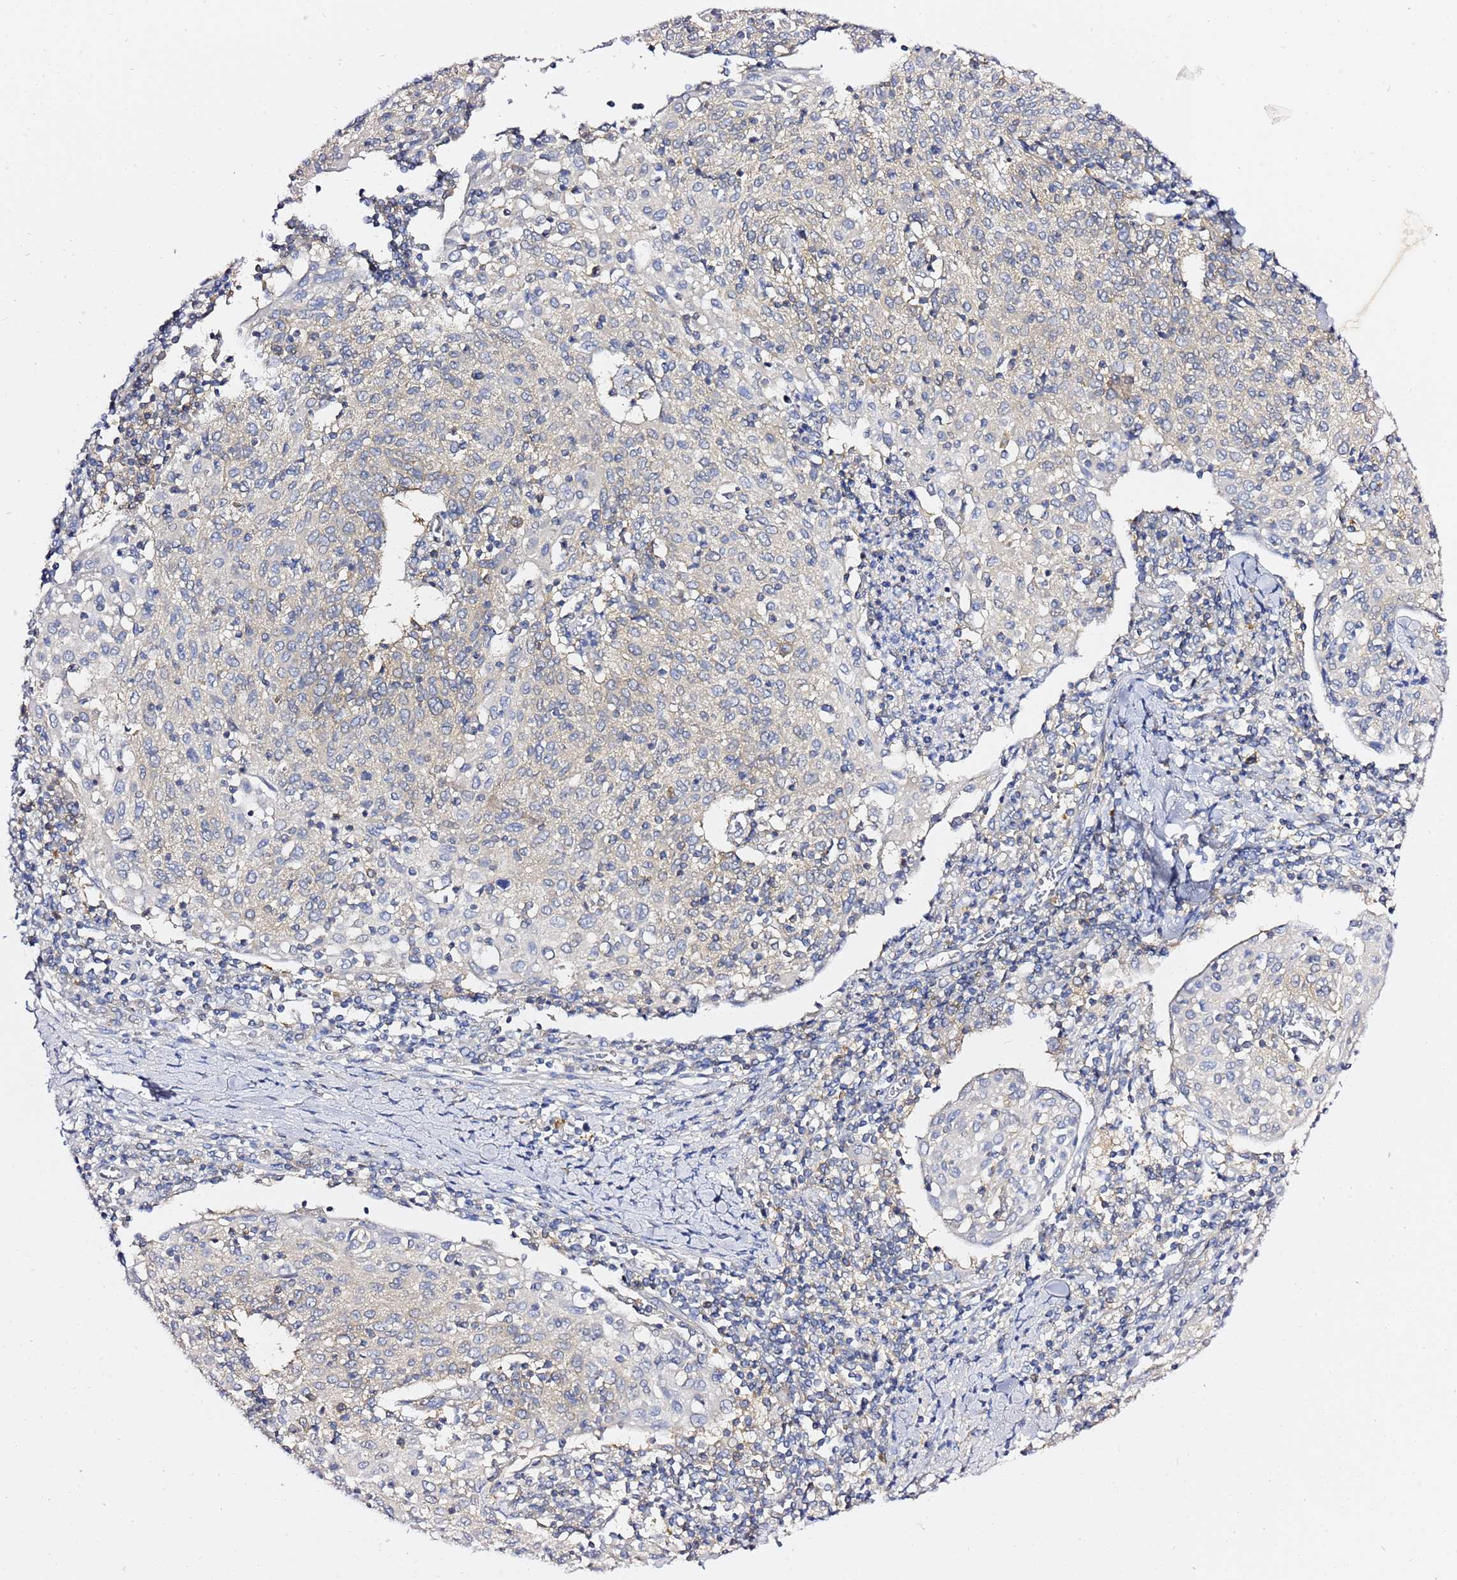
{"staining": {"intensity": "negative", "quantity": "none", "location": "none"}, "tissue": "cervical cancer", "cell_type": "Tumor cells", "image_type": "cancer", "snomed": [{"axis": "morphology", "description": "Squamous cell carcinoma, NOS"}, {"axis": "topography", "description": "Cervix"}], "caption": "Immunohistochemical staining of human squamous cell carcinoma (cervical) demonstrates no significant positivity in tumor cells.", "gene": "LENG1", "patient": {"sex": "female", "age": 52}}